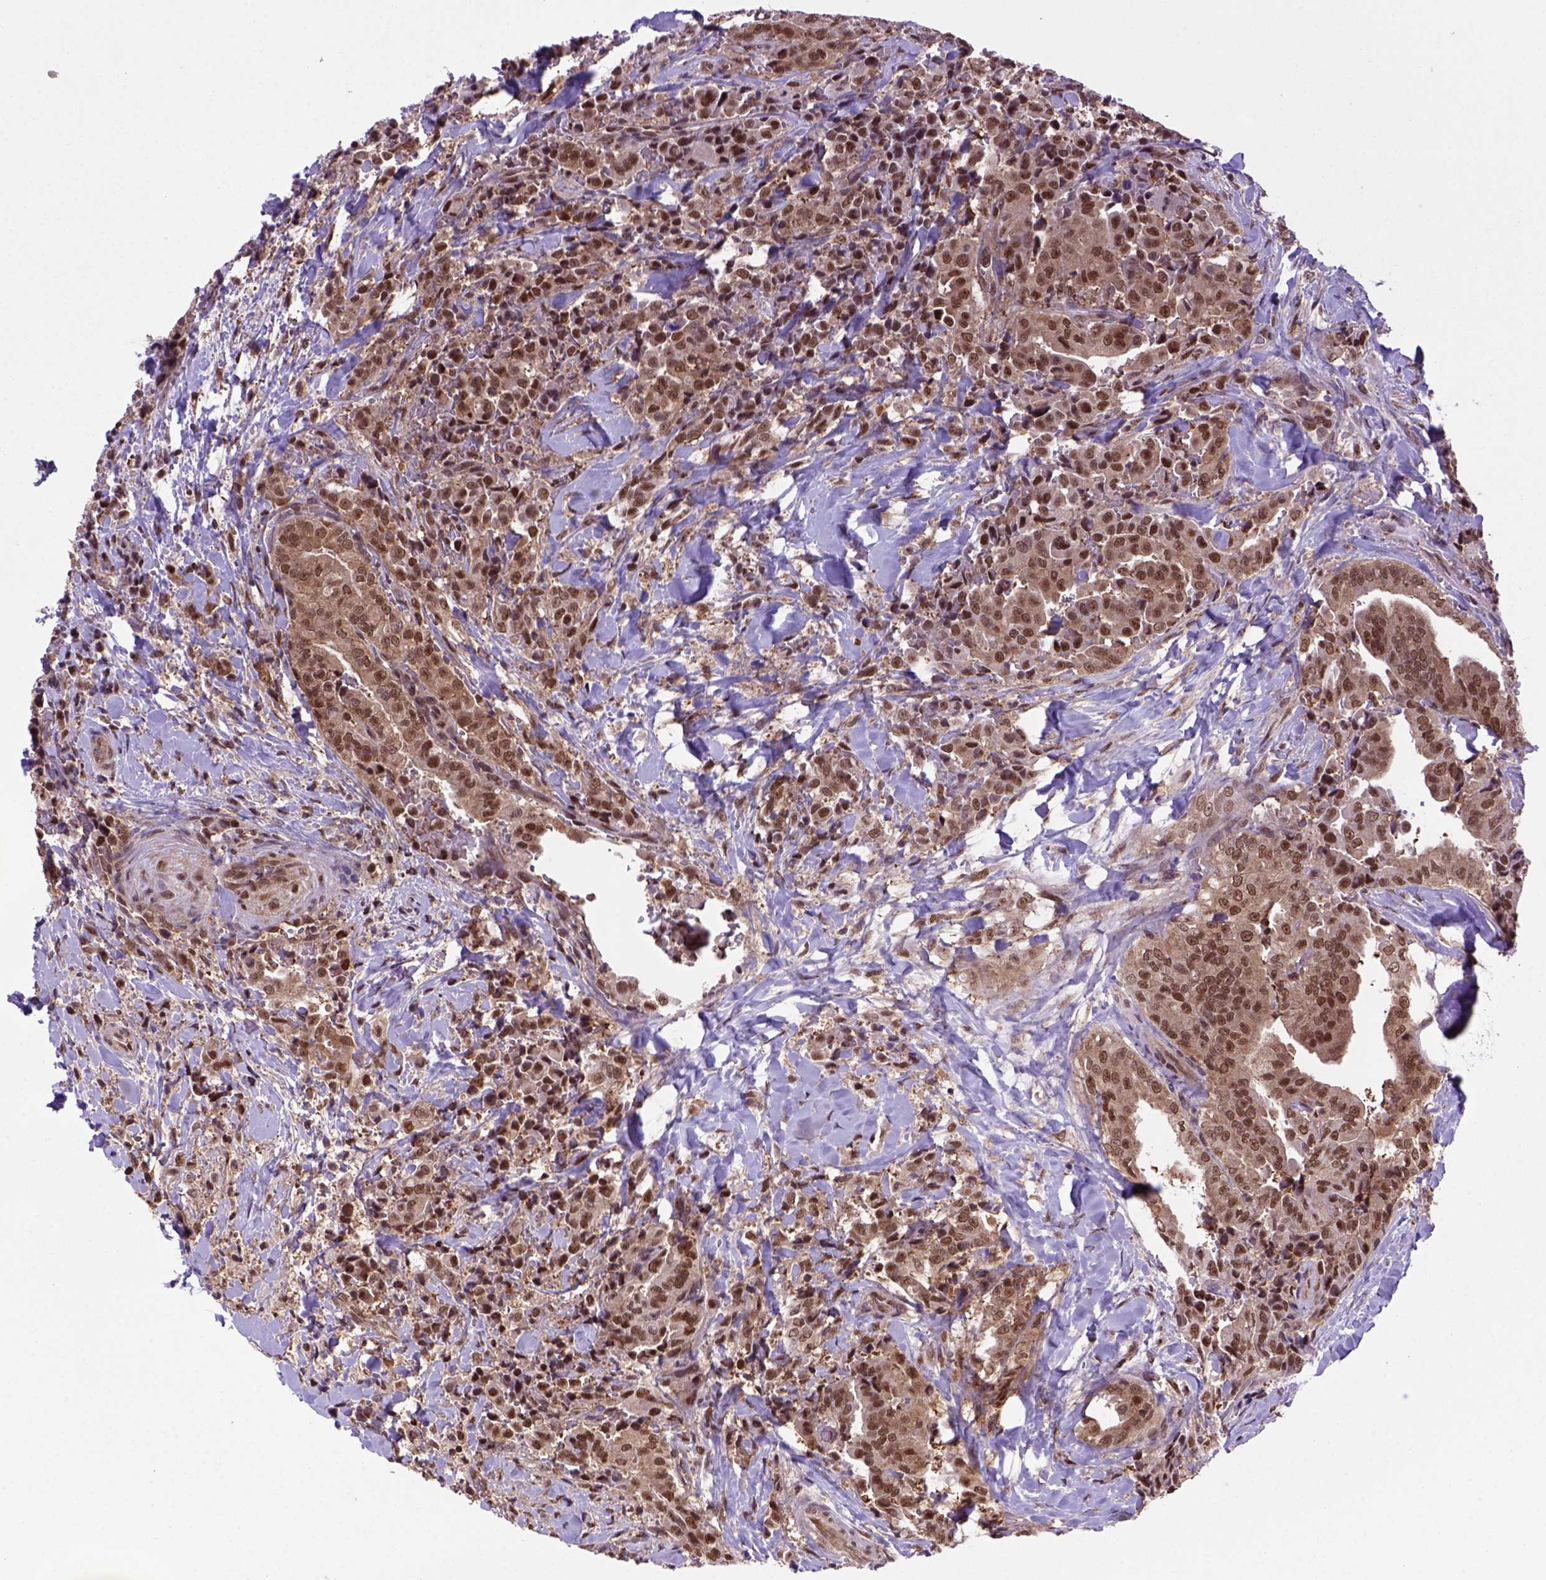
{"staining": {"intensity": "strong", "quantity": ">75%", "location": "cytoplasmic/membranous,nuclear"}, "tissue": "thyroid cancer", "cell_type": "Tumor cells", "image_type": "cancer", "snomed": [{"axis": "morphology", "description": "Papillary adenocarcinoma, NOS"}, {"axis": "topography", "description": "Thyroid gland"}], "caption": "A brown stain shows strong cytoplasmic/membranous and nuclear staining of a protein in human thyroid cancer (papillary adenocarcinoma) tumor cells. (IHC, brightfield microscopy, high magnification).", "gene": "PSMC2", "patient": {"sex": "male", "age": 61}}